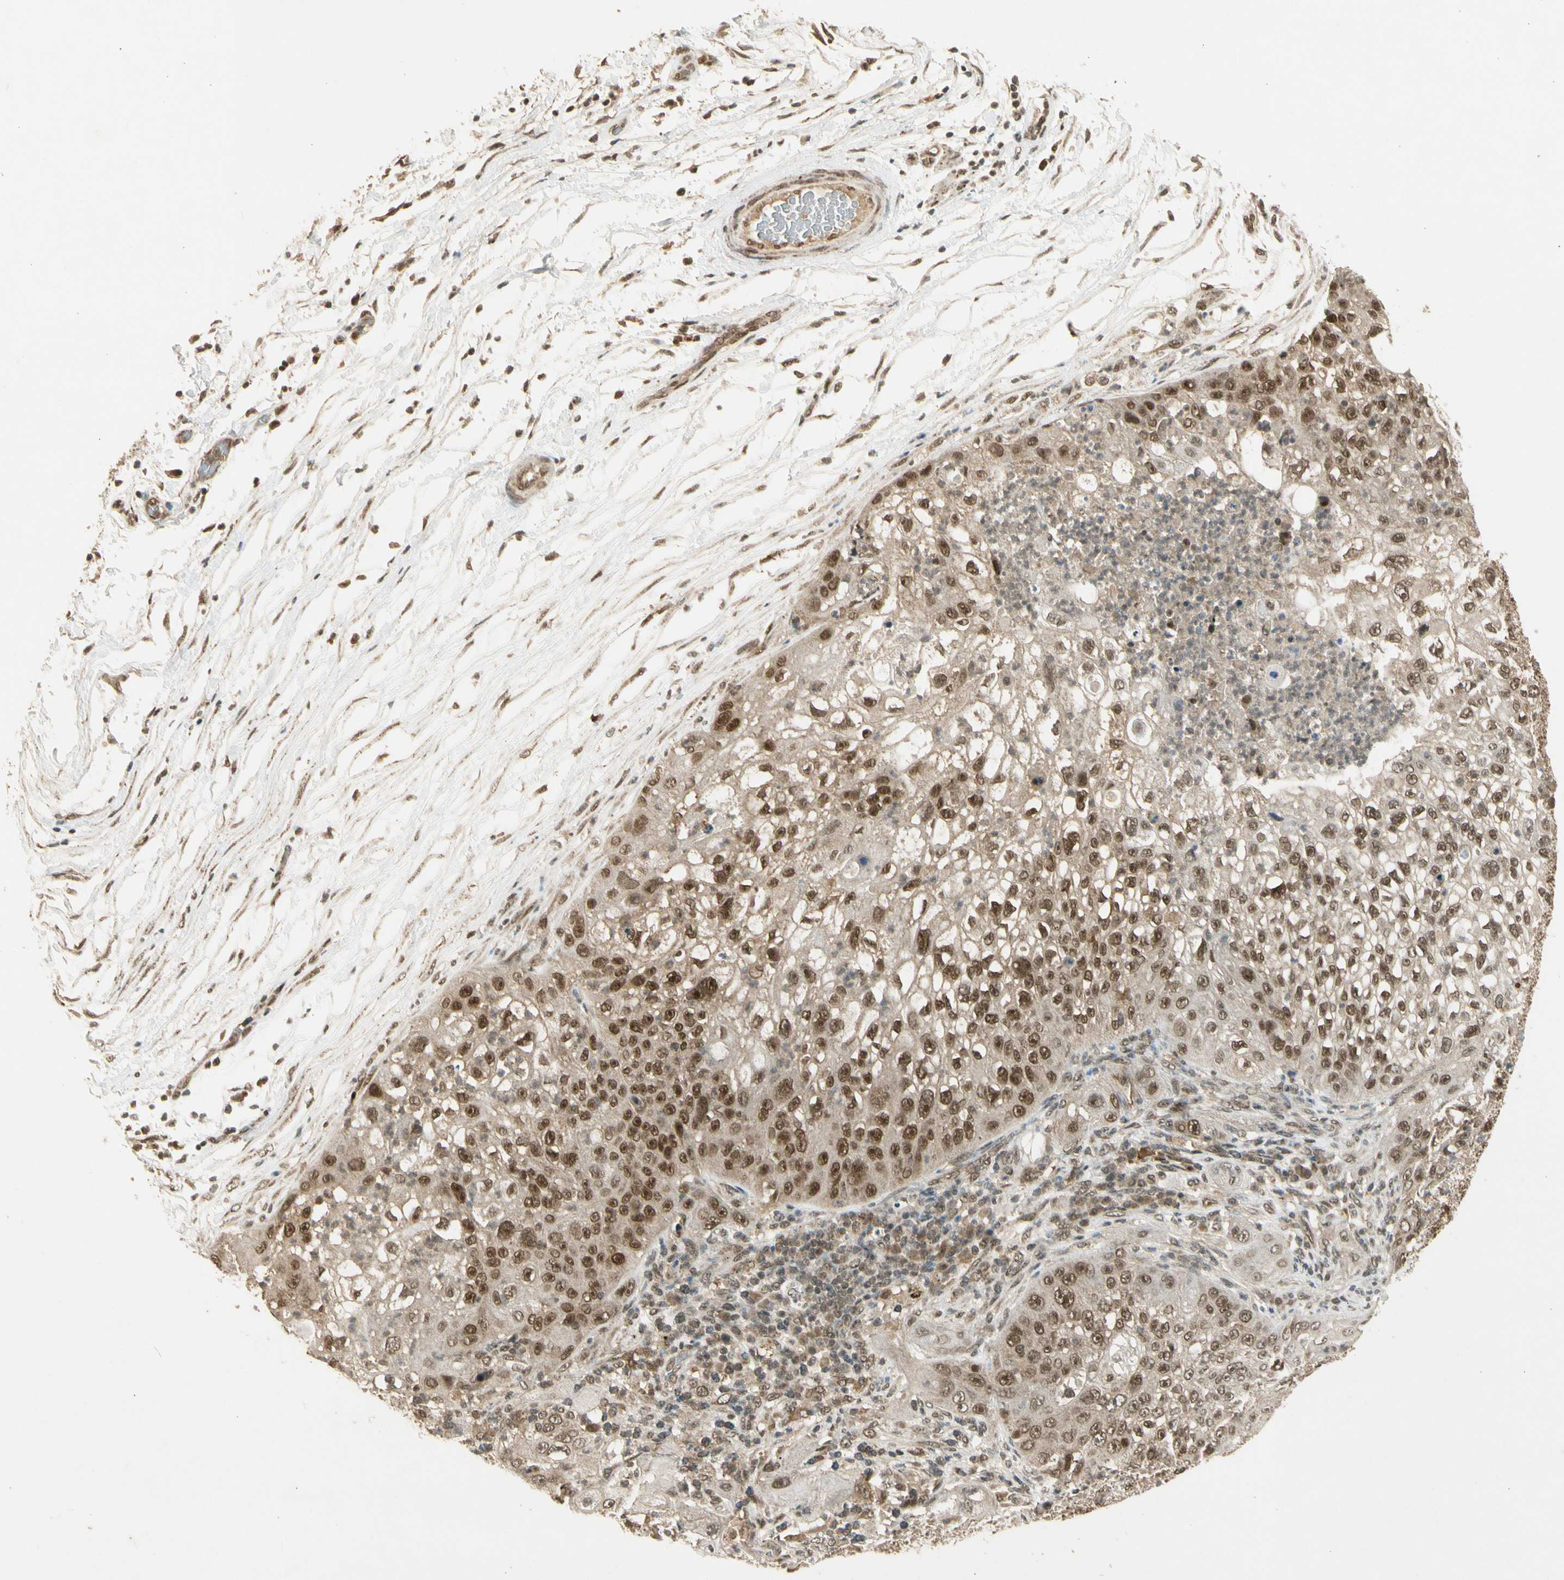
{"staining": {"intensity": "moderate", "quantity": ">75%", "location": "cytoplasmic/membranous,nuclear"}, "tissue": "lung cancer", "cell_type": "Tumor cells", "image_type": "cancer", "snomed": [{"axis": "morphology", "description": "Inflammation, NOS"}, {"axis": "morphology", "description": "Squamous cell carcinoma, NOS"}, {"axis": "topography", "description": "Lymph node"}, {"axis": "topography", "description": "Soft tissue"}, {"axis": "topography", "description": "Lung"}], "caption": "IHC (DAB (3,3'-diaminobenzidine)) staining of human lung squamous cell carcinoma reveals moderate cytoplasmic/membranous and nuclear protein staining in about >75% of tumor cells.", "gene": "ZNF135", "patient": {"sex": "male", "age": 66}}